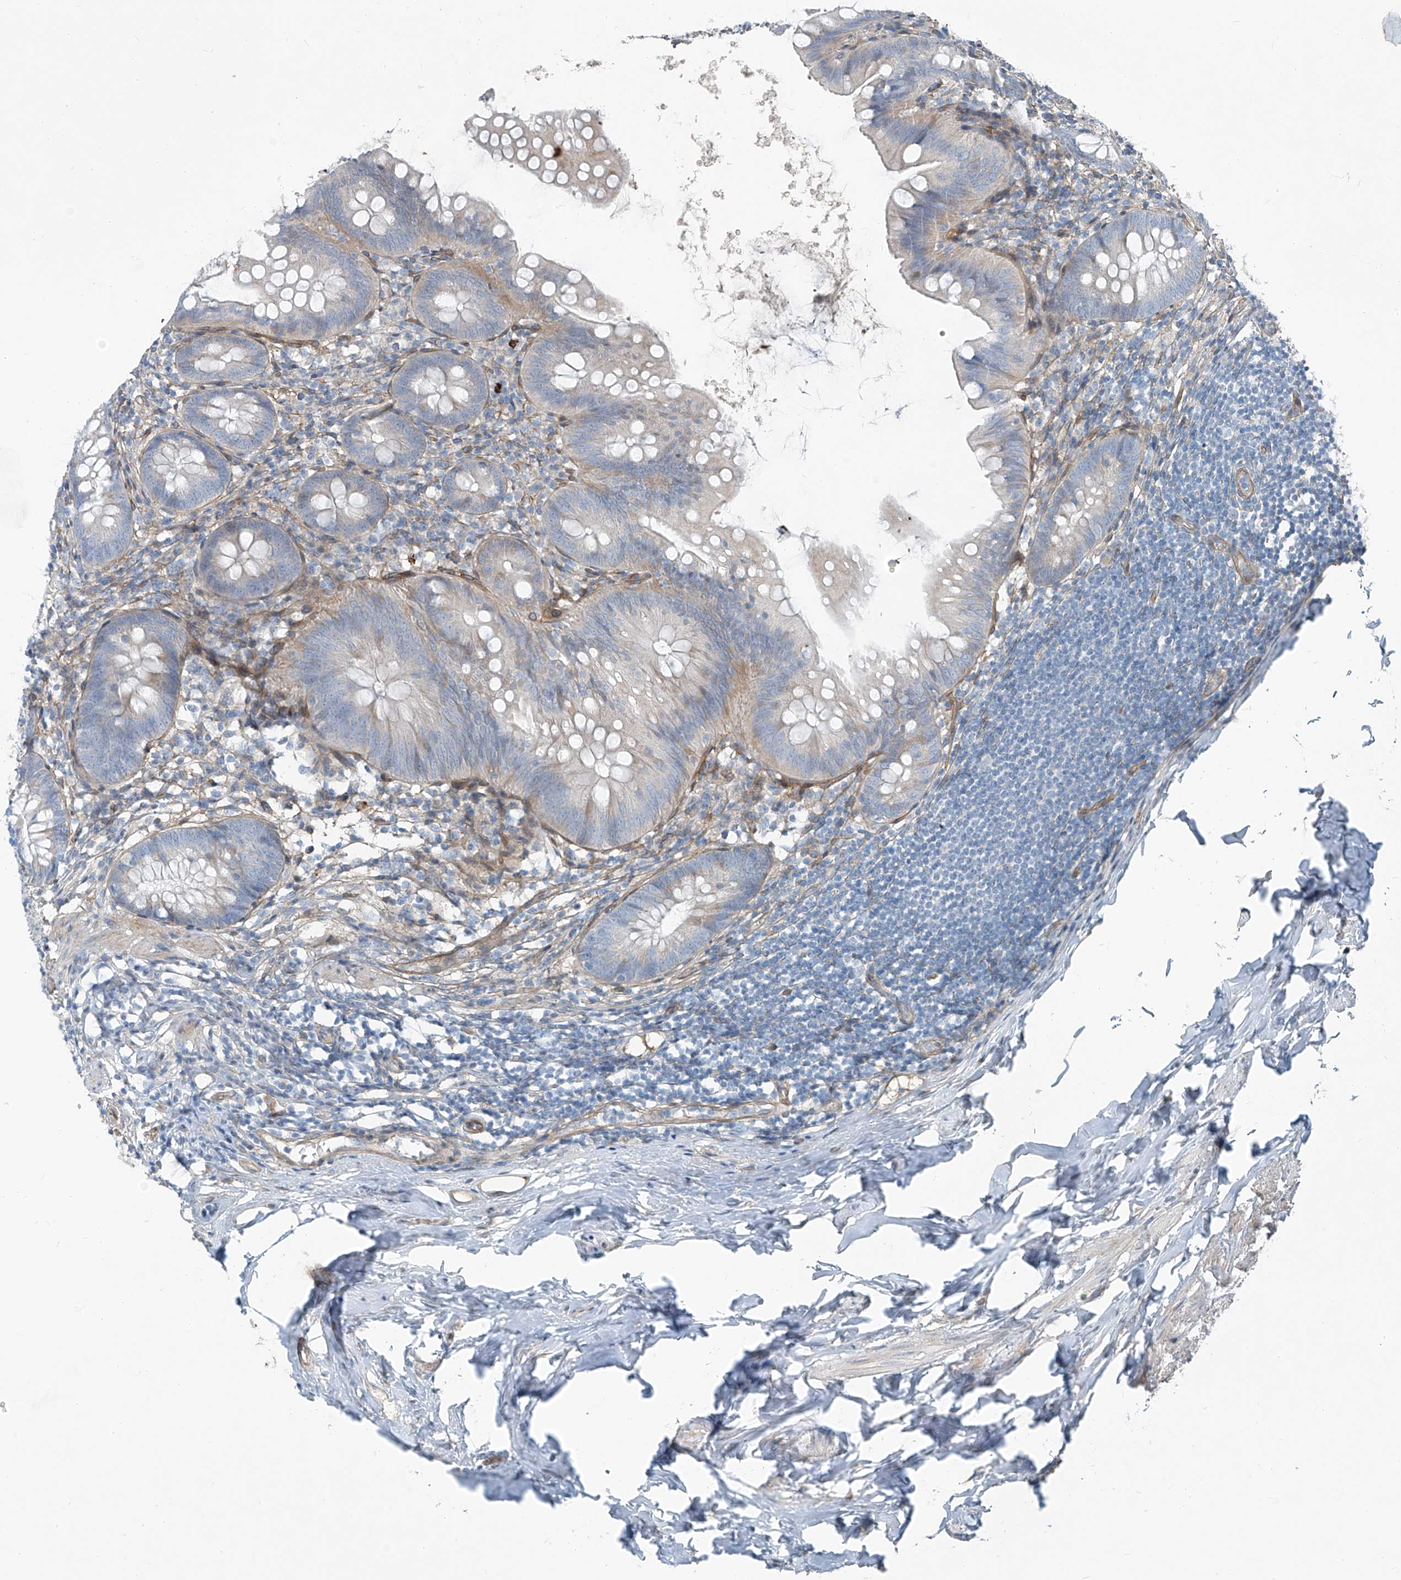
{"staining": {"intensity": "negative", "quantity": "none", "location": "none"}, "tissue": "appendix", "cell_type": "Glandular cells", "image_type": "normal", "snomed": [{"axis": "morphology", "description": "Normal tissue, NOS"}, {"axis": "topography", "description": "Appendix"}], "caption": "The IHC photomicrograph has no significant positivity in glandular cells of appendix.", "gene": "TNS2", "patient": {"sex": "female", "age": 62}}